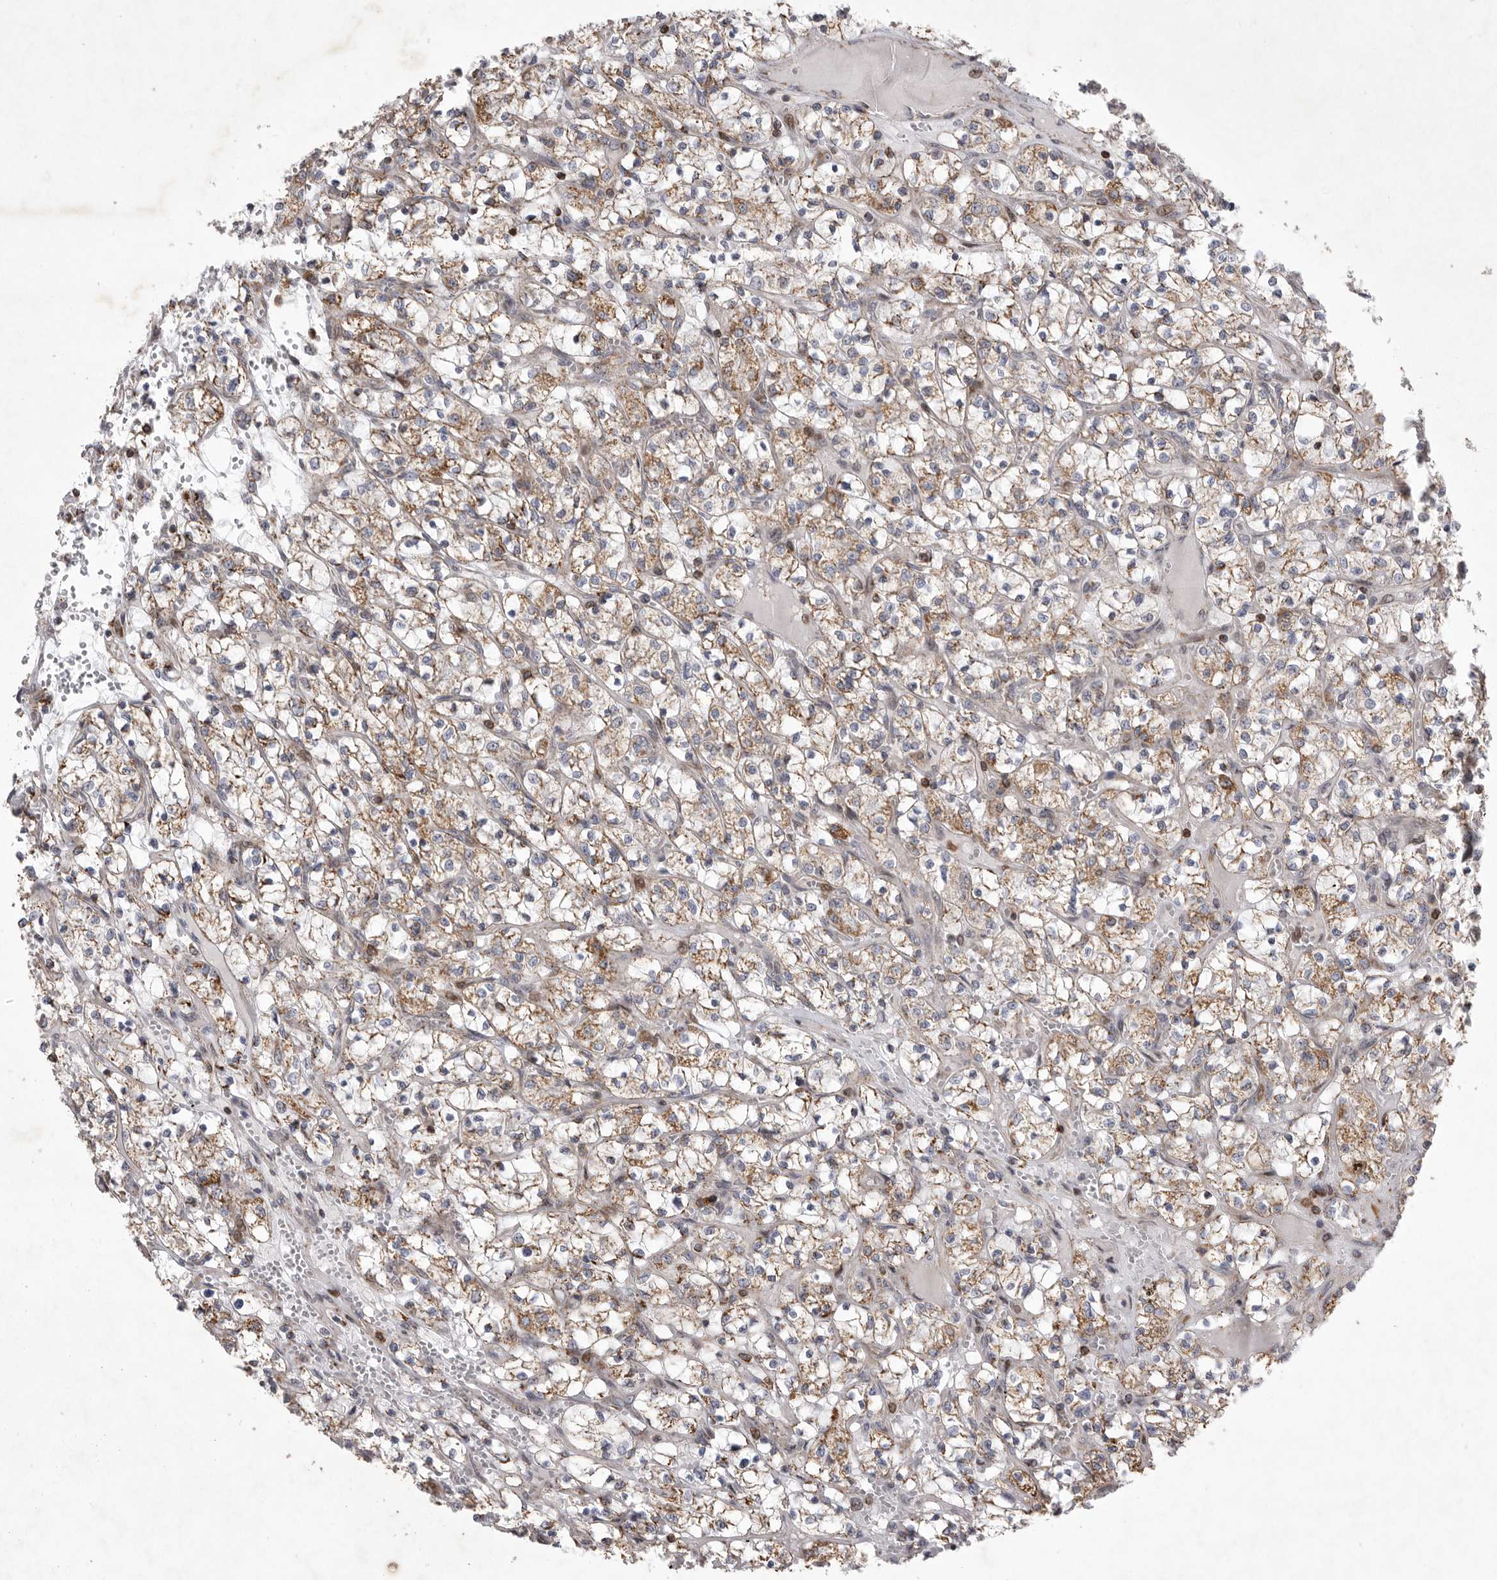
{"staining": {"intensity": "moderate", "quantity": ">75%", "location": "cytoplasmic/membranous"}, "tissue": "renal cancer", "cell_type": "Tumor cells", "image_type": "cancer", "snomed": [{"axis": "morphology", "description": "Adenocarcinoma, NOS"}, {"axis": "topography", "description": "Kidney"}], "caption": "About >75% of tumor cells in human renal cancer demonstrate moderate cytoplasmic/membranous protein expression as visualized by brown immunohistochemical staining.", "gene": "MPZL1", "patient": {"sex": "female", "age": 69}}